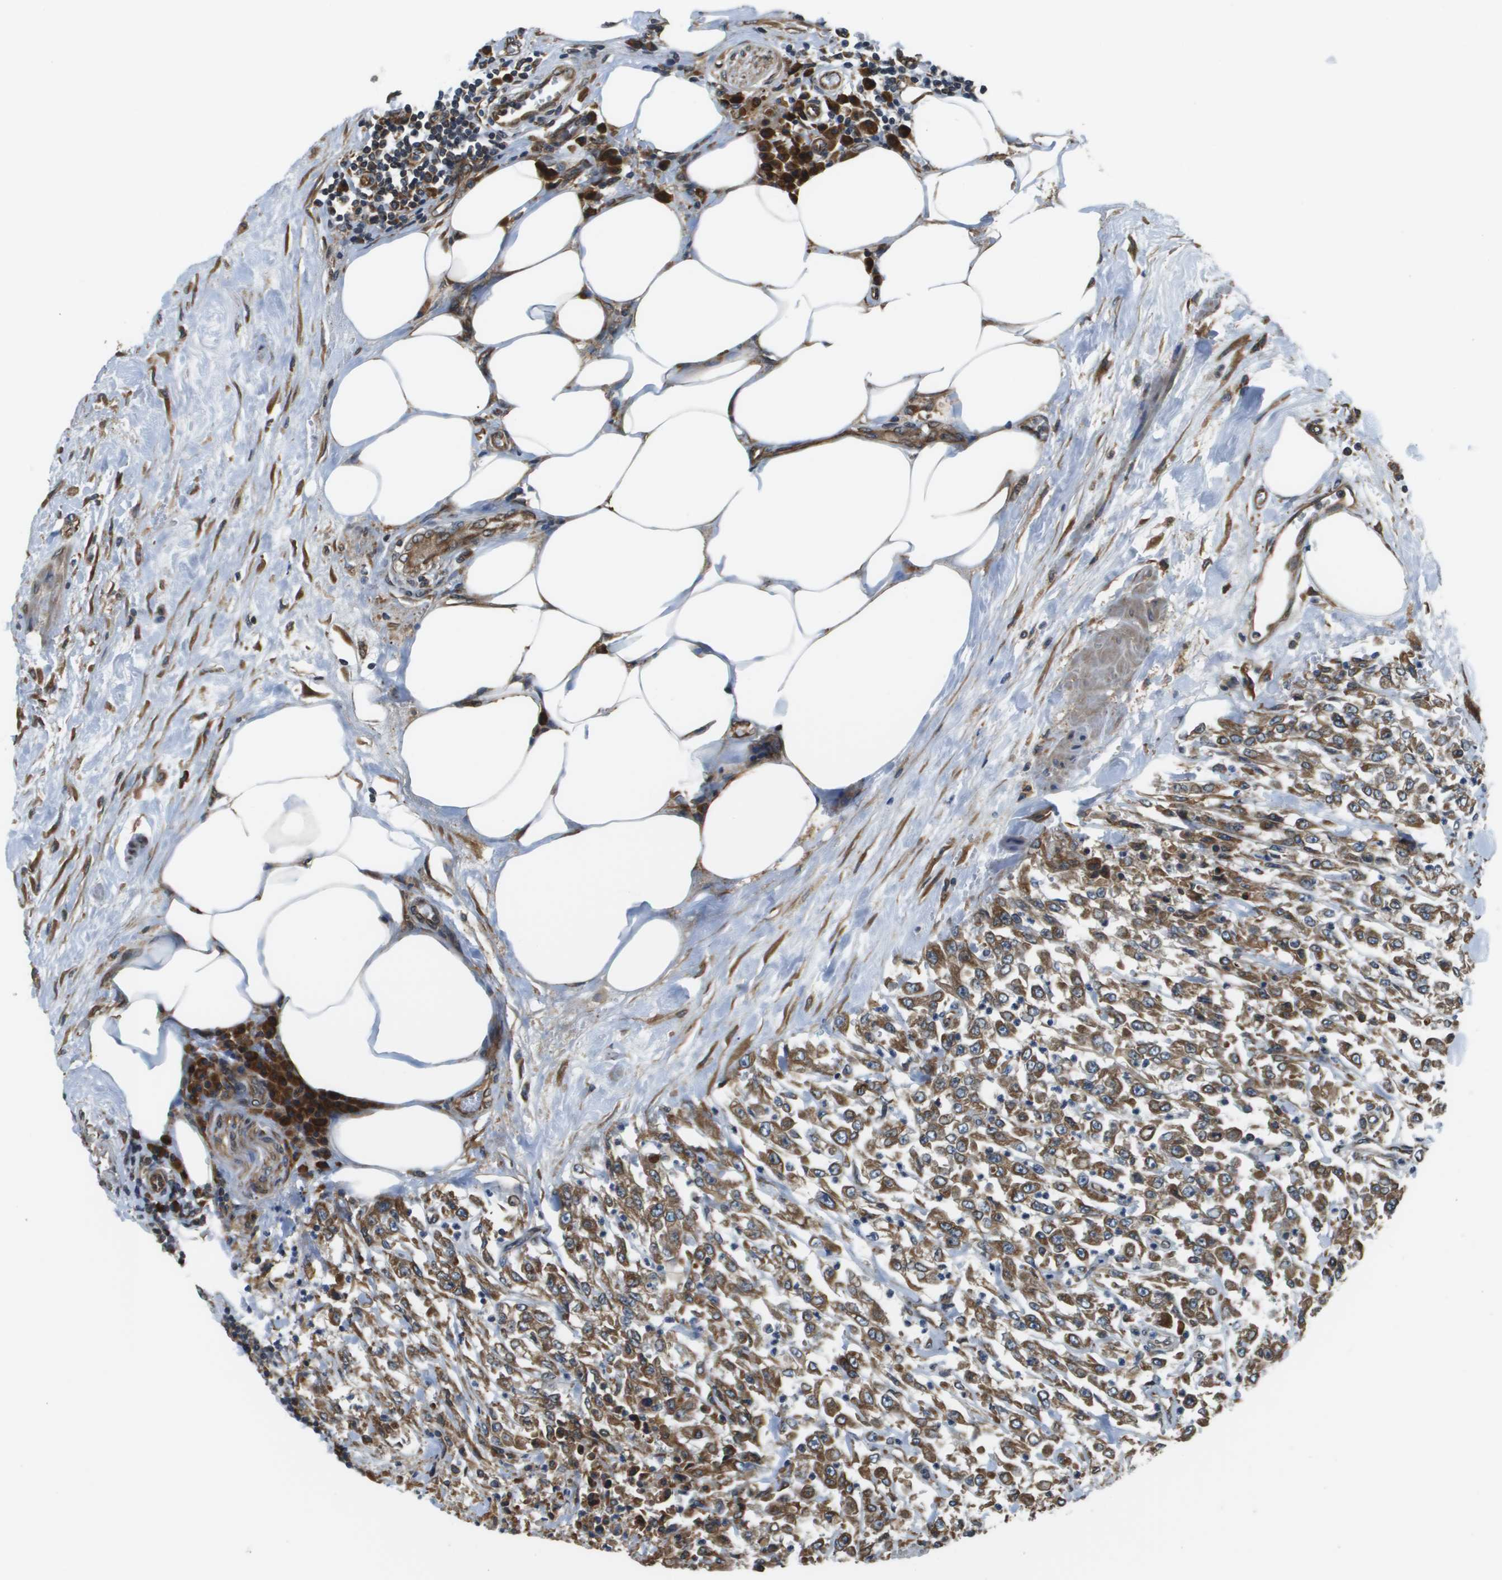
{"staining": {"intensity": "moderate", "quantity": ">75%", "location": "cytoplasmic/membranous"}, "tissue": "urothelial cancer", "cell_type": "Tumor cells", "image_type": "cancer", "snomed": [{"axis": "morphology", "description": "Urothelial carcinoma, High grade"}, {"axis": "topography", "description": "Urinary bladder"}], "caption": "An IHC photomicrograph of tumor tissue is shown. Protein staining in brown shows moderate cytoplasmic/membranous positivity in high-grade urothelial carcinoma within tumor cells.", "gene": "SEC62", "patient": {"sex": "male", "age": 46}}